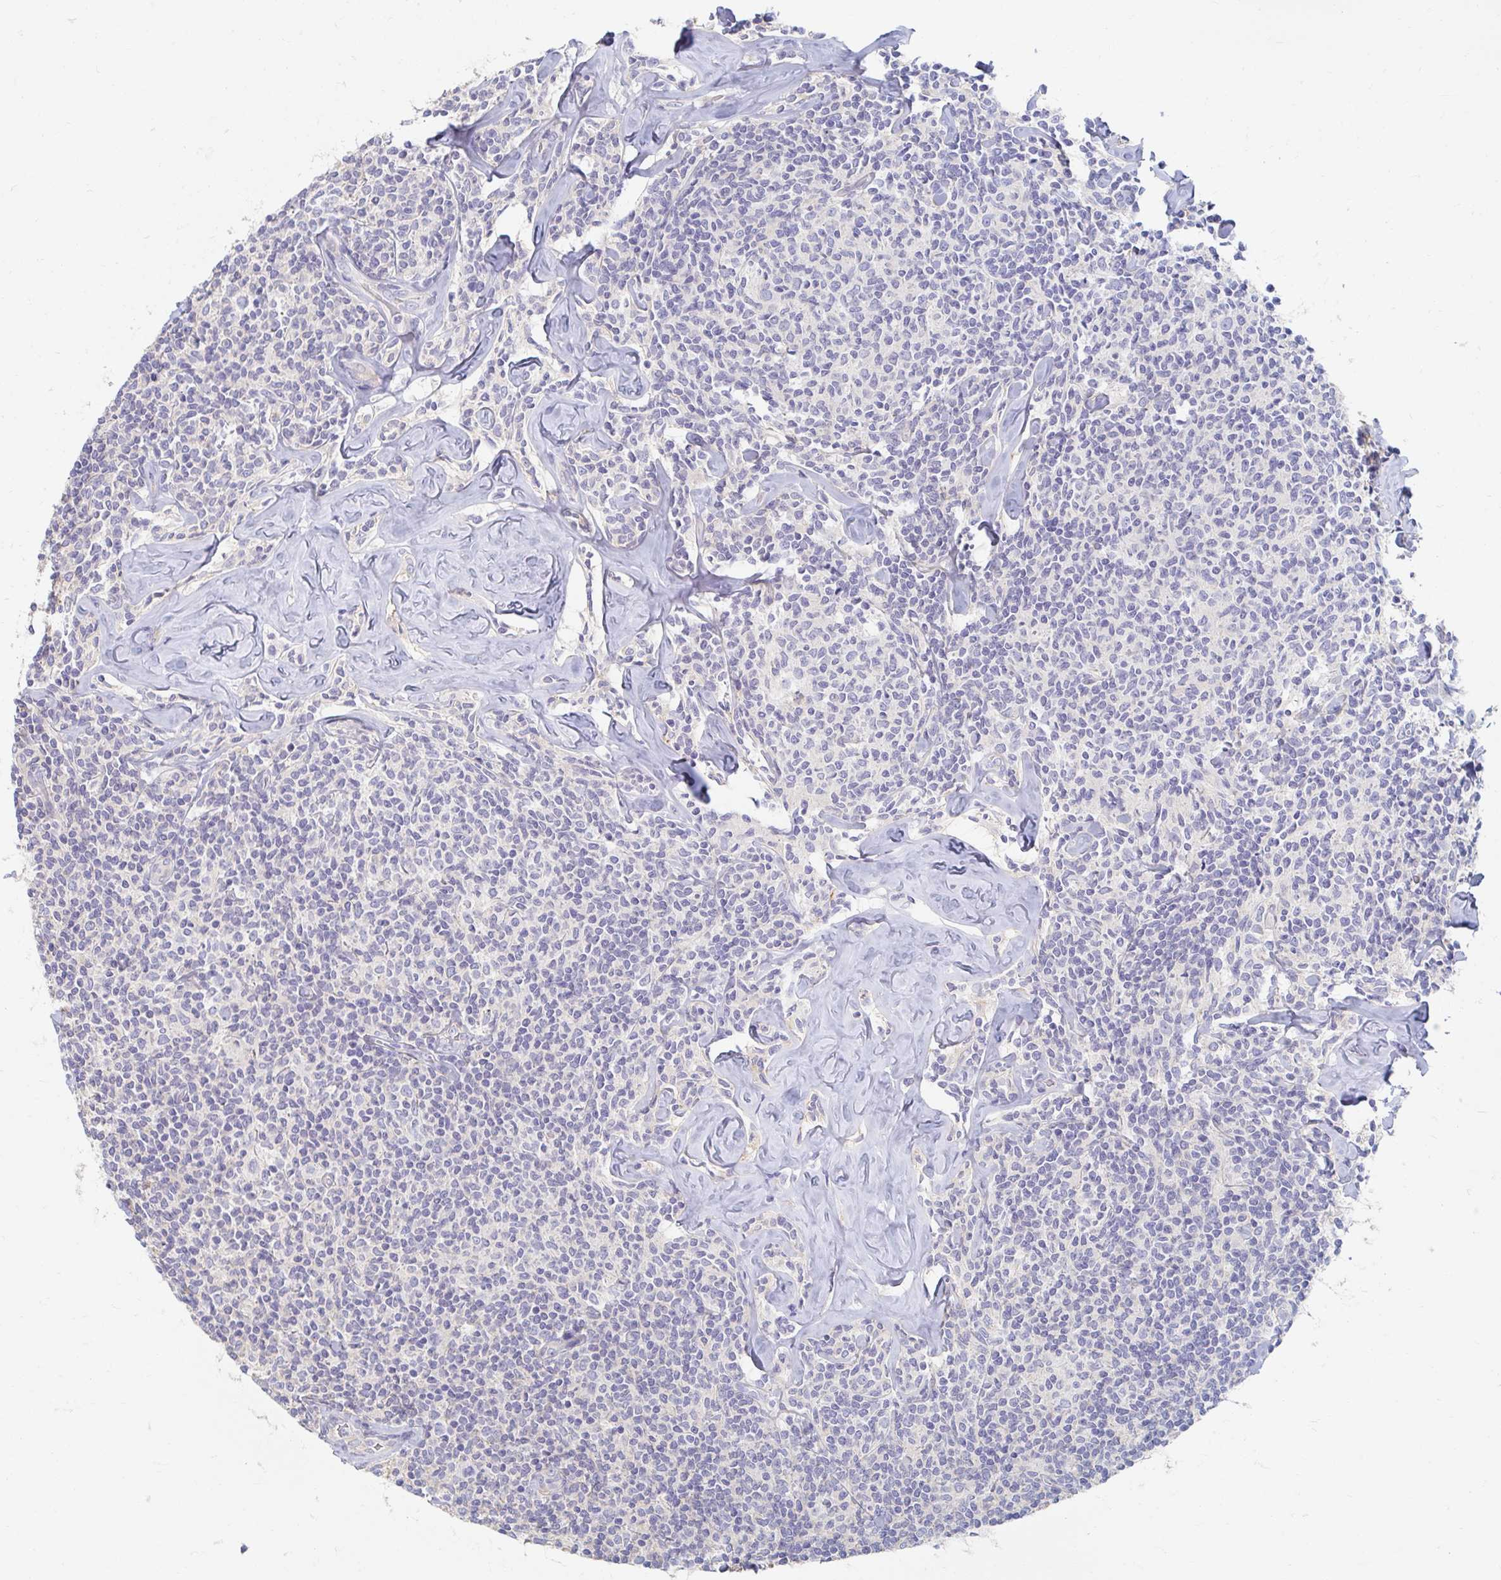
{"staining": {"intensity": "negative", "quantity": "none", "location": "none"}, "tissue": "lymphoma", "cell_type": "Tumor cells", "image_type": "cancer", "snomed": [{"axis": "morphology", "description": "Malignant lymphoma, non-Hodgkin's type, Low grade"}, {"axis": "topography", "description": "Lymph node"}], "caption": "Immunohistochemistry micrograph of neoplastic tissue: human low-grade malignant lymphoma, non-Hodgkin's type stained with DAB displays no significant protein staining in tumor cells.", "gene": "MYLK2", "patient": {"sex": "female", "age": 56}}